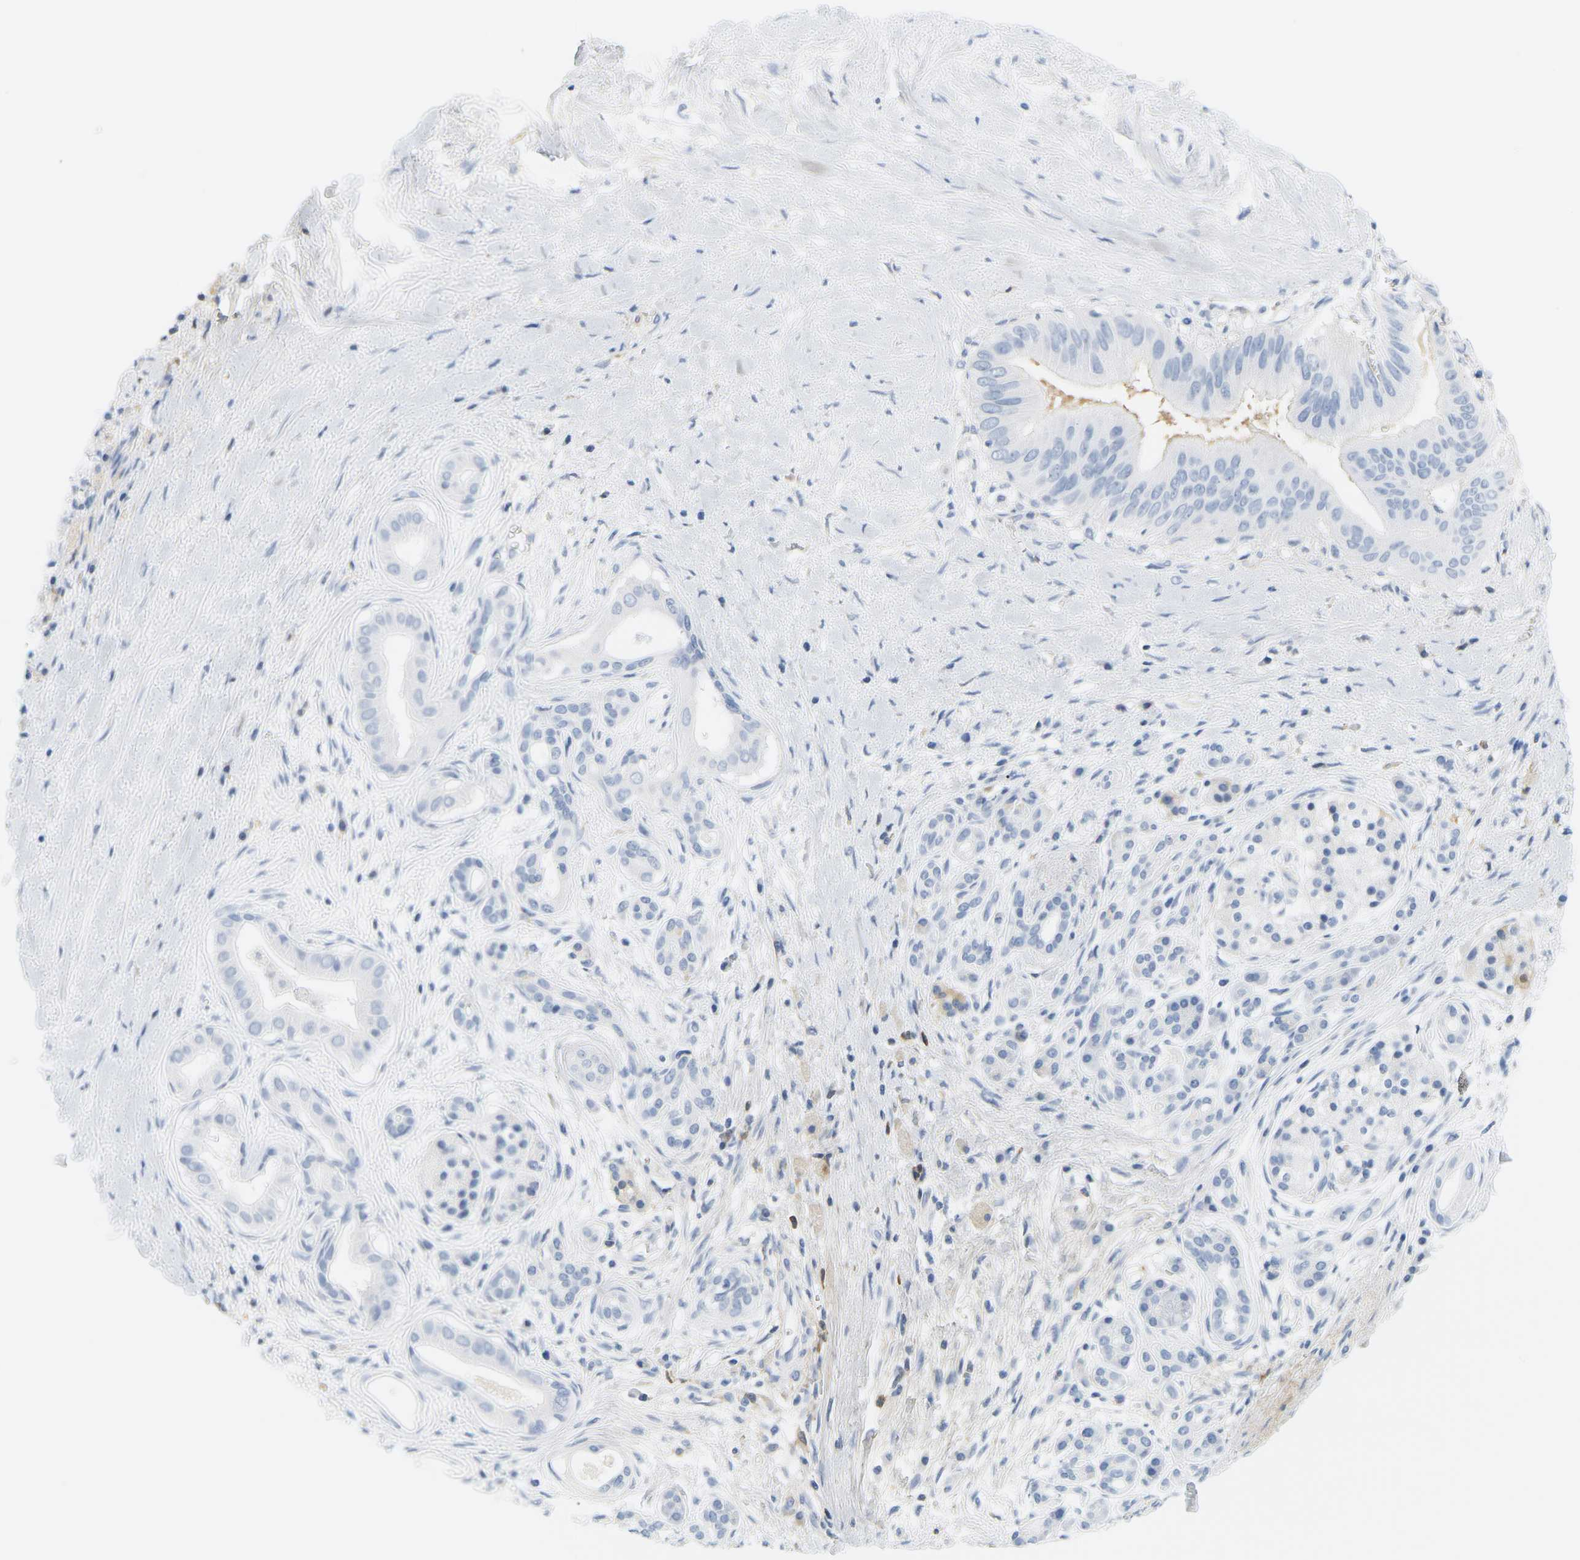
{"staining": {"intensity": "negative", "quantity": "none", "location": "none"}, "tissue": "pancreatic cancer", "cell_type": "Tumor cells", "image_type": "cancer", "snomed": [{"axis": "morphology", "description": "Adenocarcinoma, NOS"}, {"axis": "topography", "description": "Pancreas"}], "caption": "A histopathology image of human pancreatic cancer (adenocarcinoma) is negative for staining in tumor cells.", "gene": "APOB", "patient": {"sex": "male", "age": 55}}